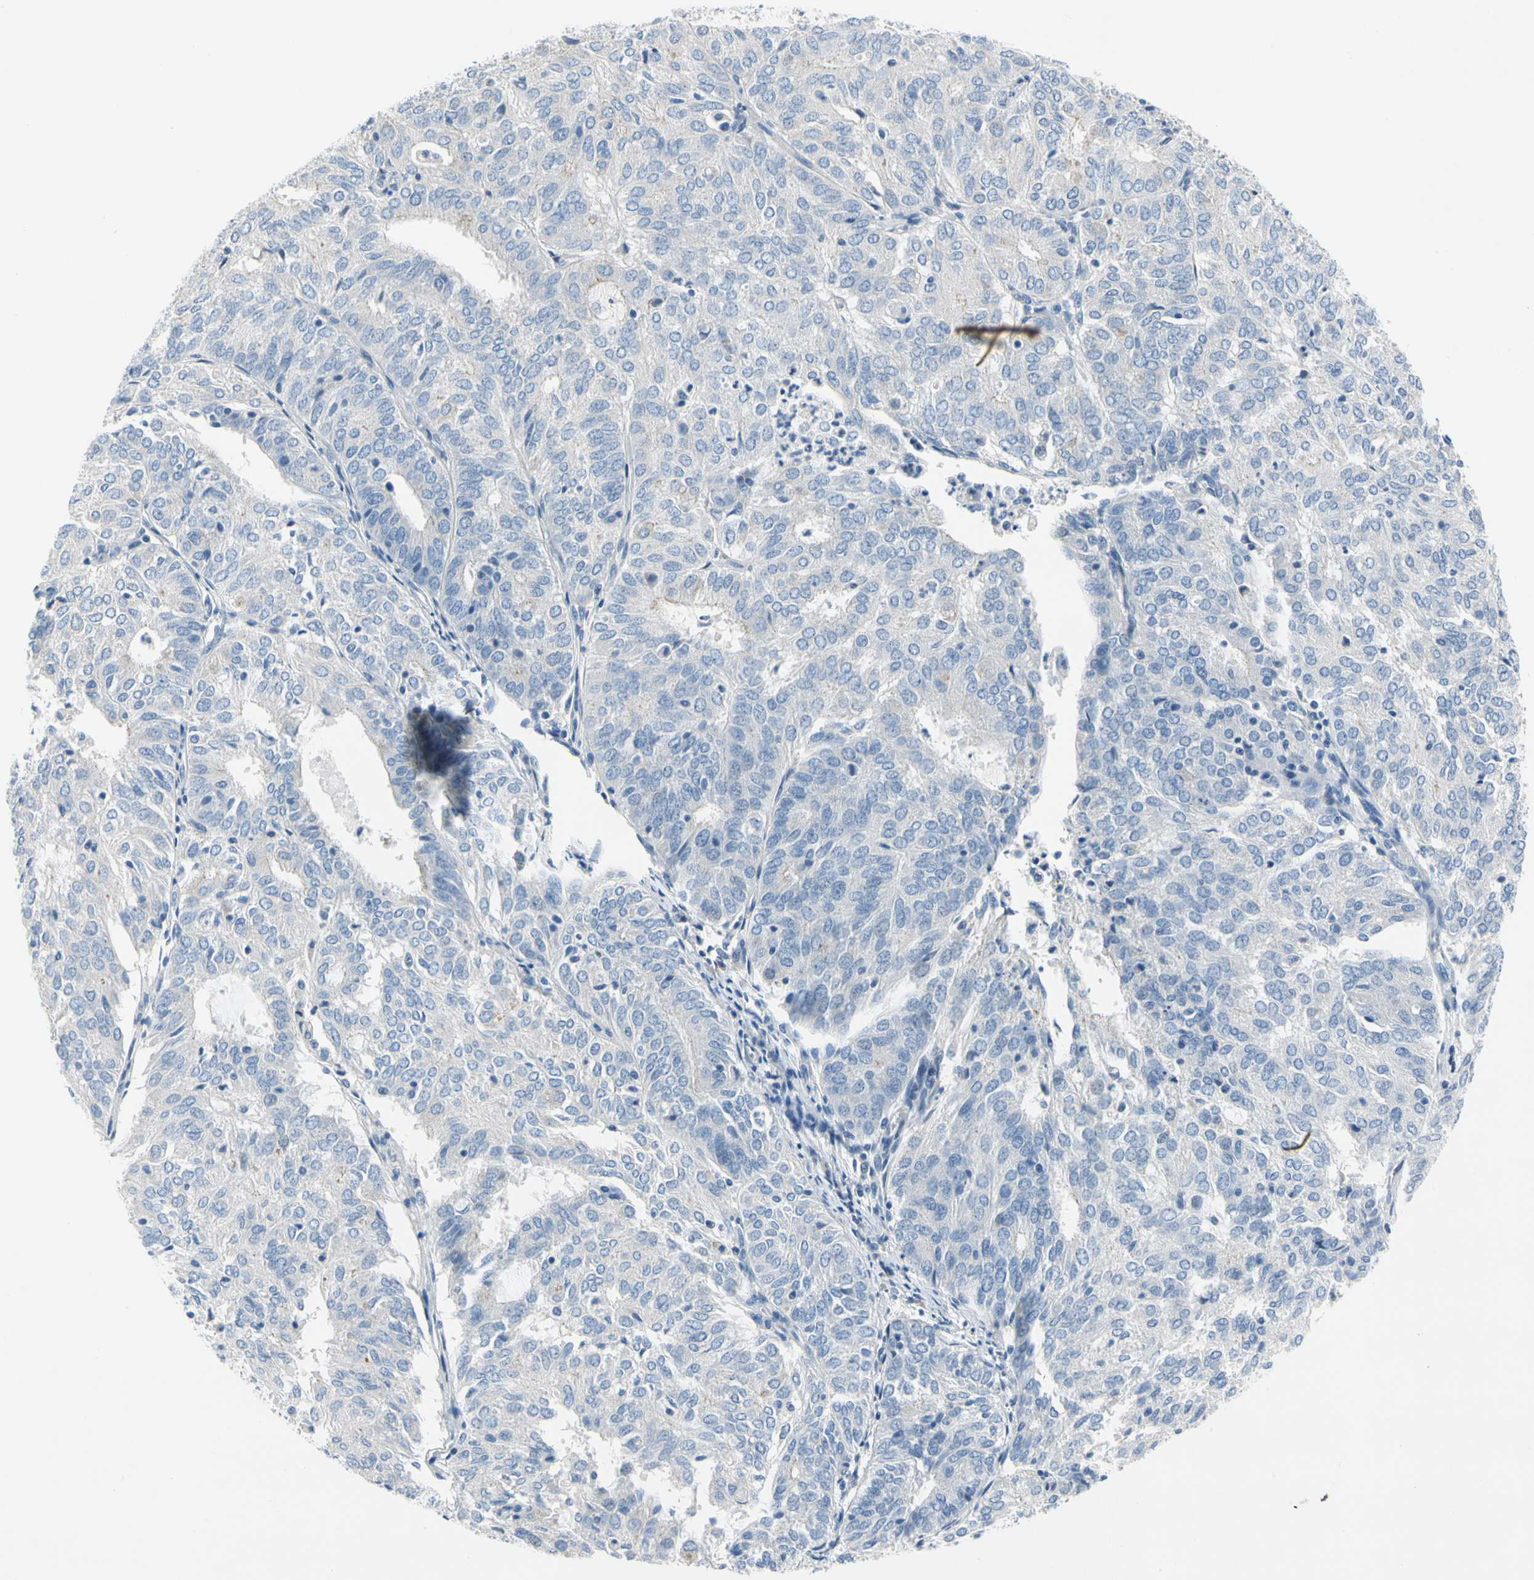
{"staining": {"intensity": "negative", "quantity": "none", "location": "none"}, "tissue": "endometrial cancer", "cell_type": "Tumor cells", "image_type": "cancer", "snomed": [{"axis": "morphology", "description": "Adenocarcinoma, NOS"}, {"axis": "topography", "description": "Uterus"}], "caption": "High magnification brightfield microscopy of endometrial adenocarcinoma stained with DAB (brown) and counterstained with hematoxylin (blue): tumor cells show no significant staining.", "gene": "CA14", "patient": {"sex": "female", "age": 60}}